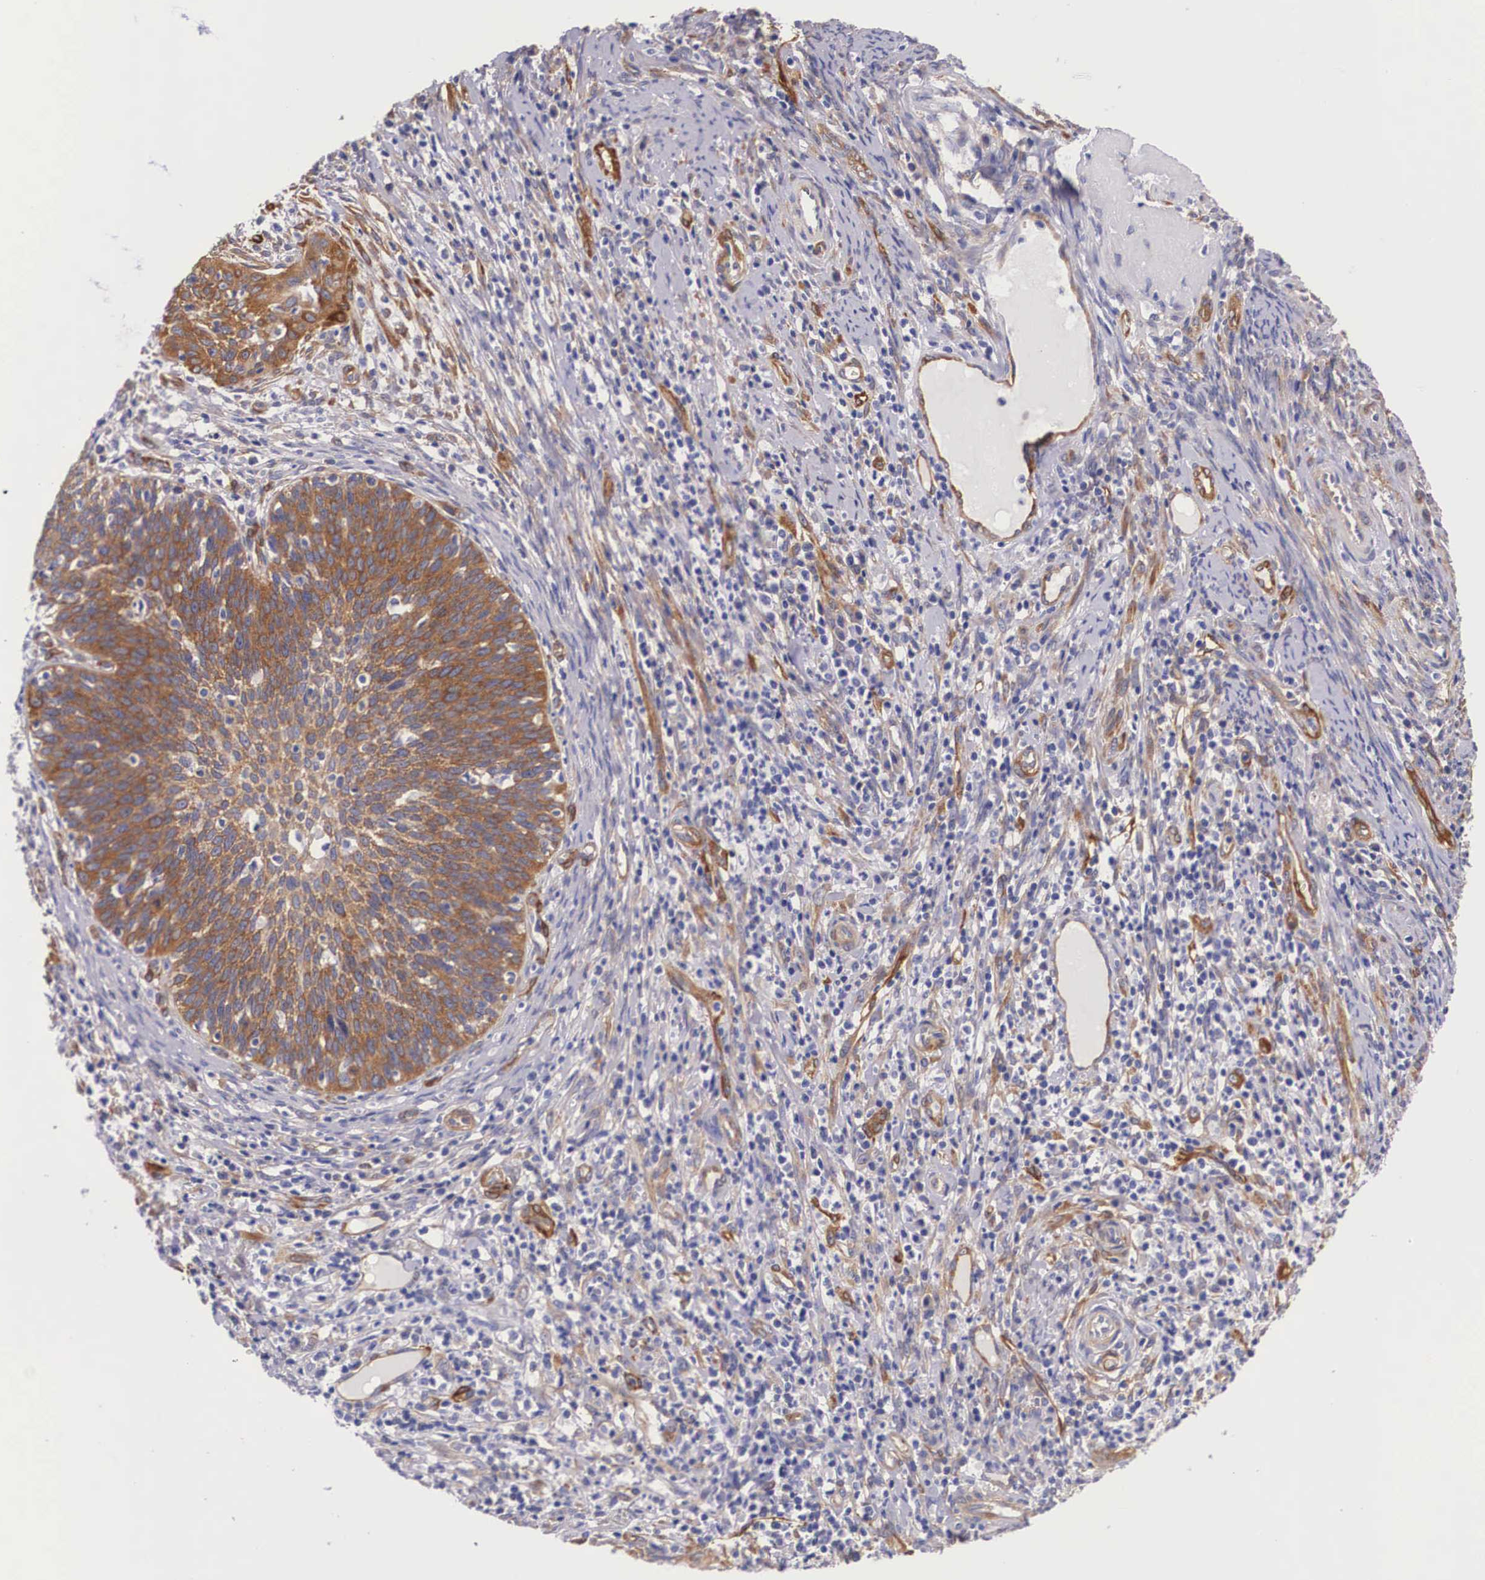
{"staining": {"intensity": "strong", "quantity": ">75%", "location": "cytoplasmic/membranous"}, "tissue": "cervical cancer", "cell_type": "Tumor cells", "image_type": "cancer", "snomed": [{"axis": "morphology", "description": "Squamous cell carcinoma, NOS"}, {"axis": "topography", "description": "Cervix"}], "caption": "Cervical cancer (squamous cell carcinoma) stained for a protein (brown) shows strong cytoplasmic/membranous positive expression in approximately >75% of tumor cells.", "gene": "BCAR1", "patient": {"sex": "female", "age": 41}}